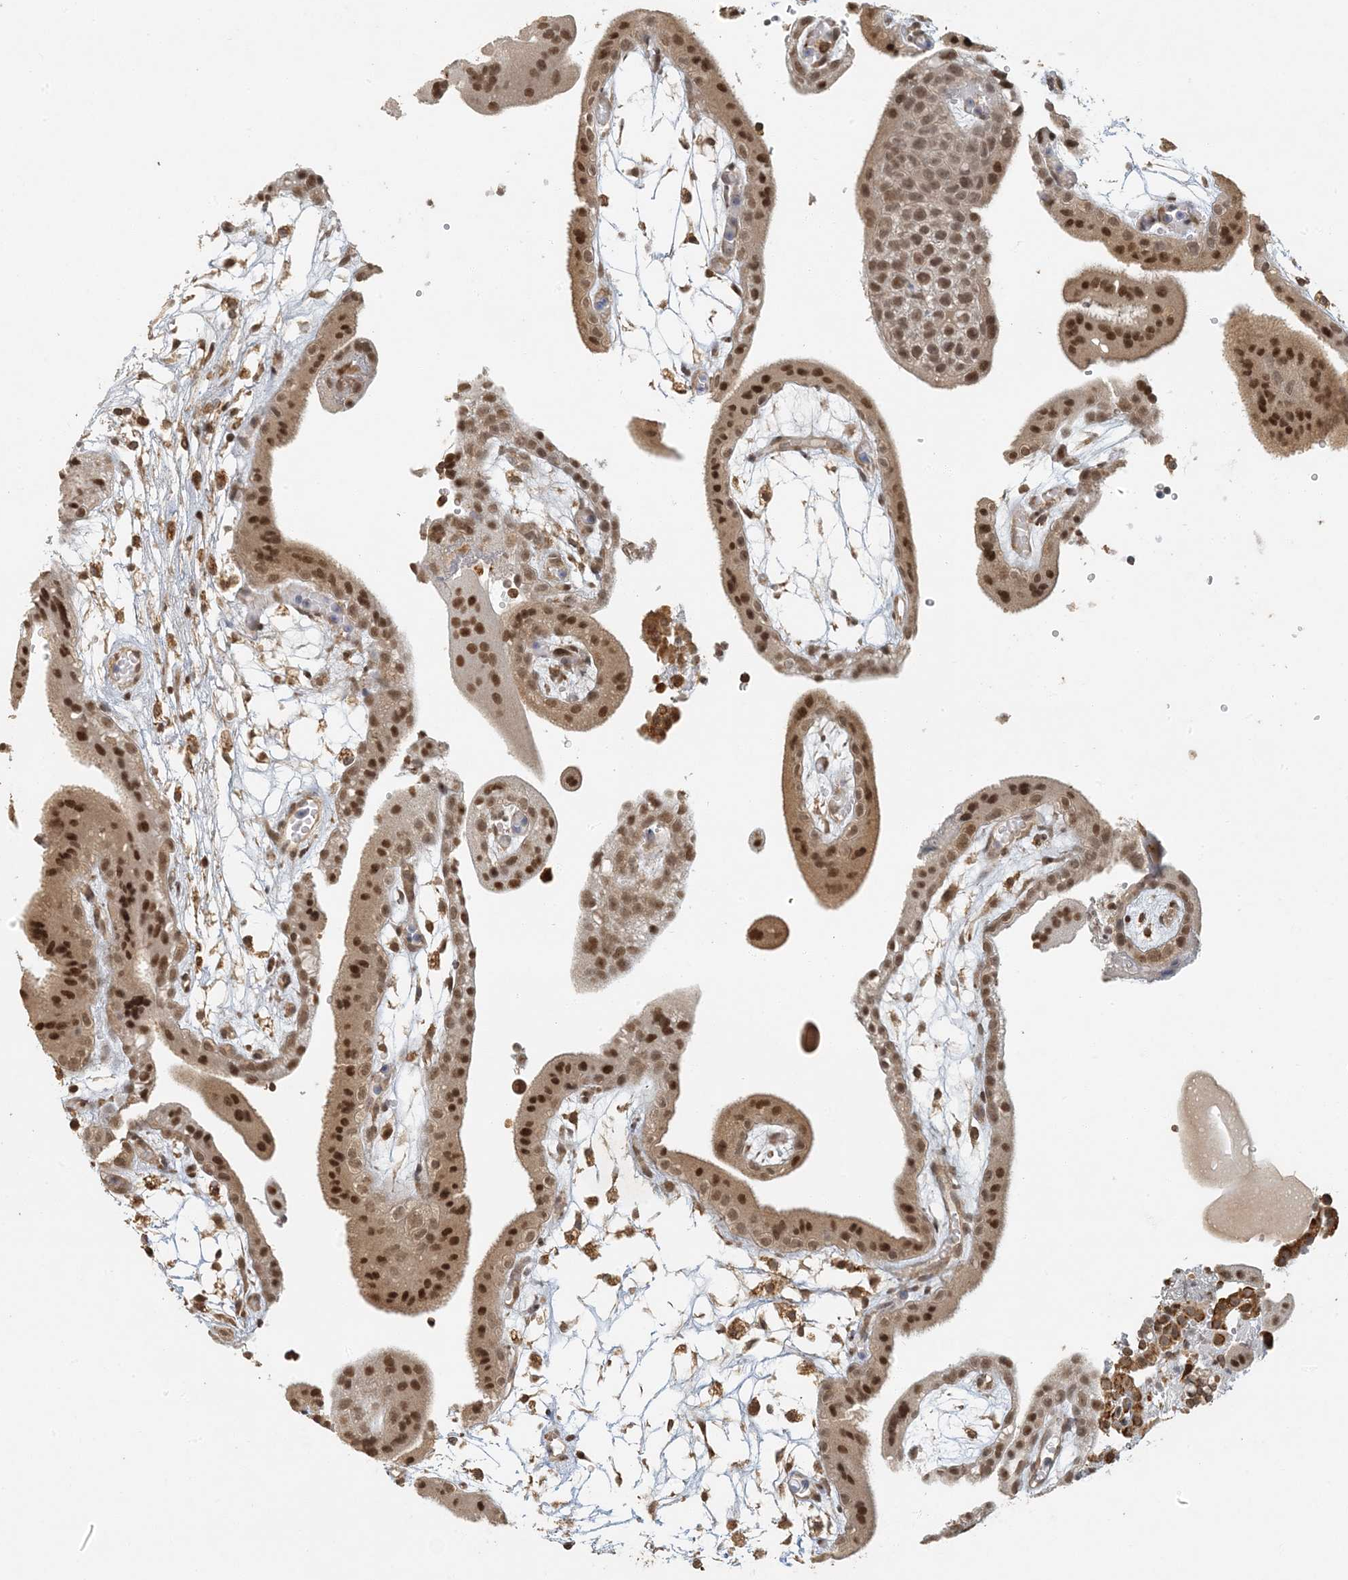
{"staining": {"intensity": "strong", "quantity": ">75%", "location": "cytoplasmic/membranous,nuclear"}, "tissue": "placenta", "cell_type": "Decidual cells", "image_type": "normal", "snomed": [{"axis": "morphology", "description": "Normal tissue, NOS"}, {"axis": "topography", "description": "Placenta"}], "caption": "Immunohistochemical staining of normal placenta shows high levels of strong cytoplasmic/membranous,nuclear staining in about >75% of decidual cells. (DAB IHC, brown staining for protein, blue staining for nuclei).", "gene": "AK9", "patient": {"sex": "female", "age": 18}}